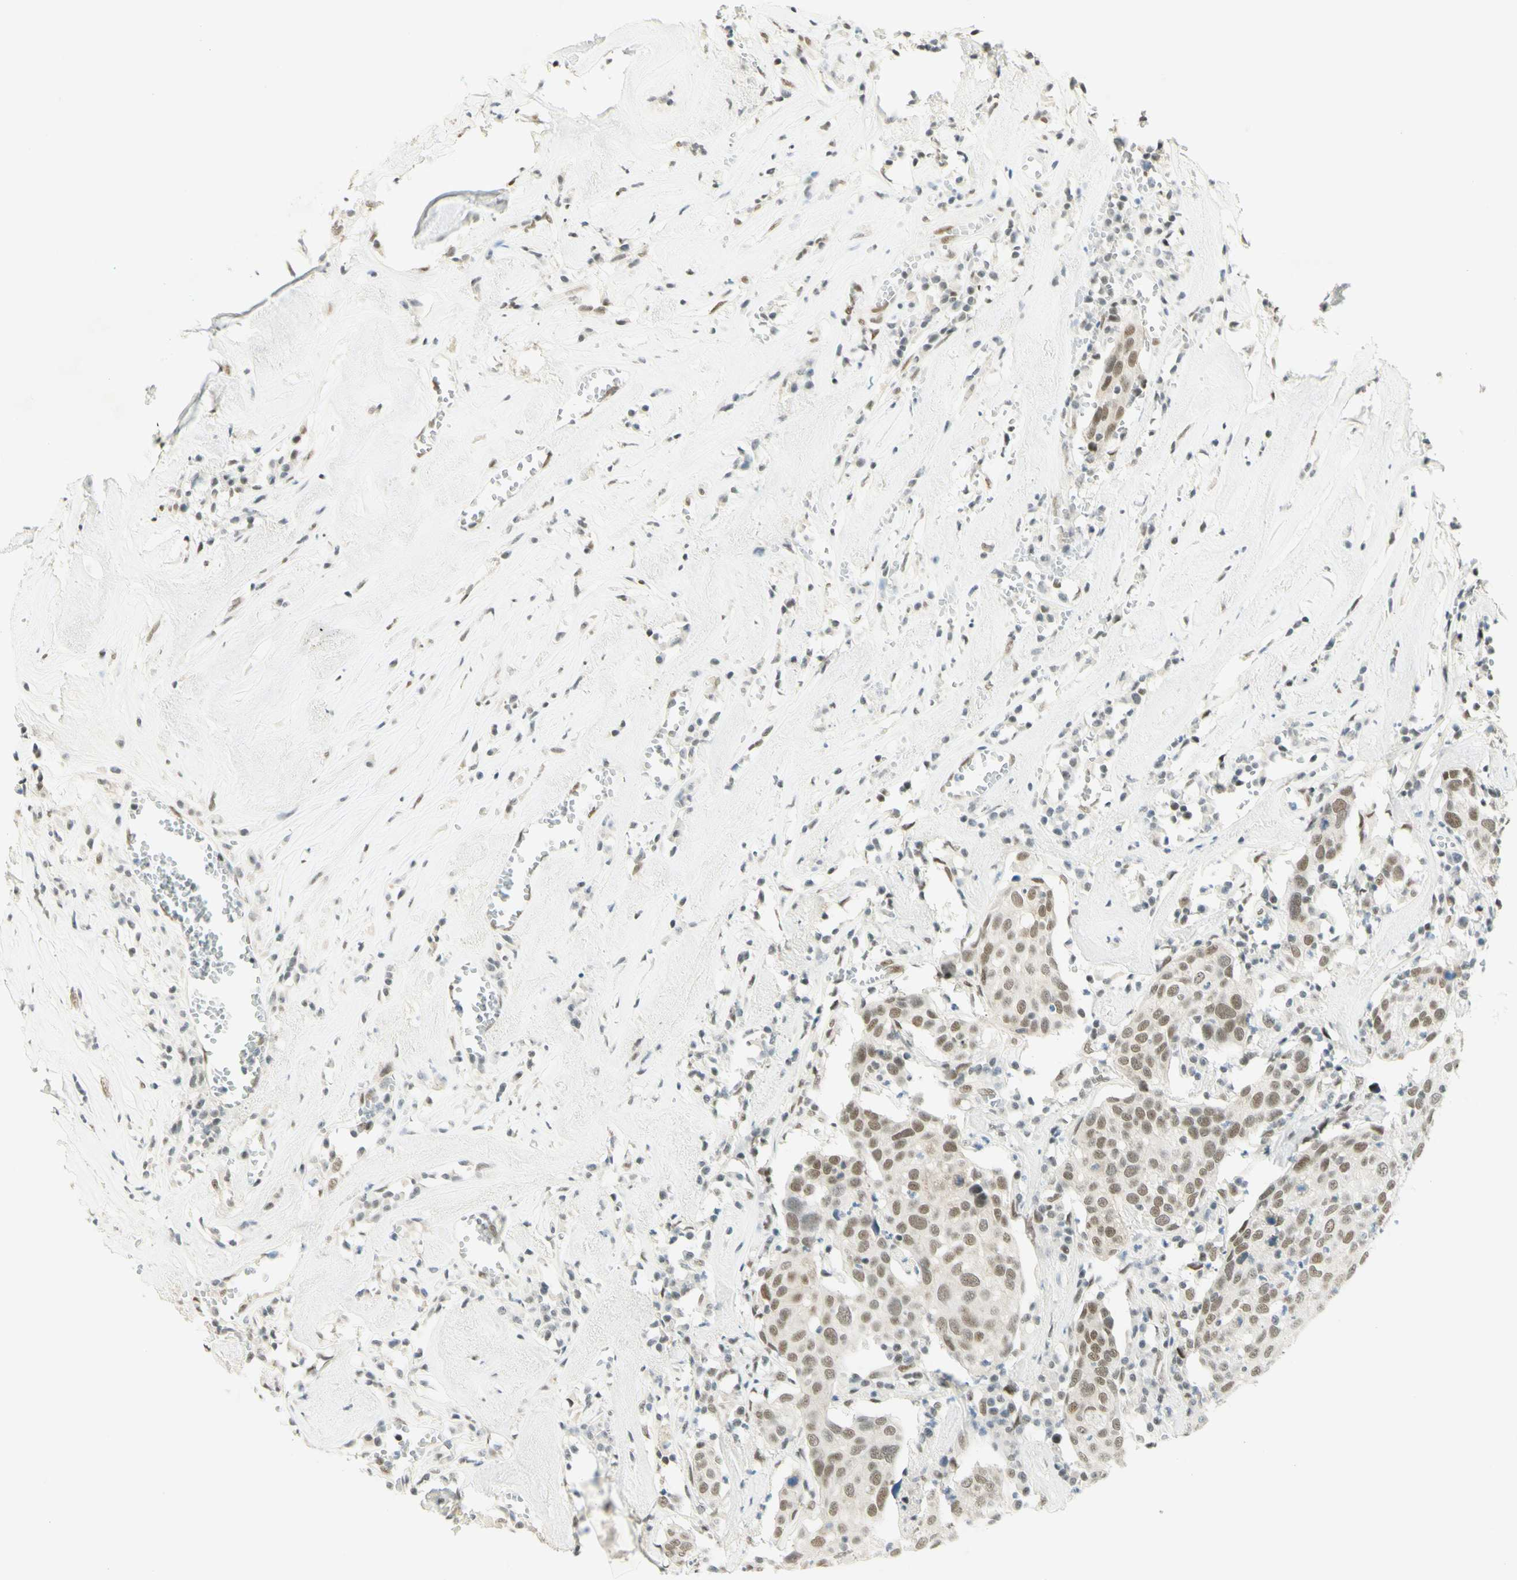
{"staining": {"intensity": "weak", "quantity": ">75%", "location": "nuclear"}, "tissue": "head and neck cancer", "cell_type": "Tumor cells", "image_type": "cancer", "snomed": [{"axis": "morphology", "description": "Adenocarcinoma, NOS"}, {"axis": "topography", "description": "Salivary gland"}, {"axis": "topography", "description": "Head-Neck"}], "caption": "An immunohistochemistry photomicrograph of neoplastic tissue is shown. Protein staining in brown shows weak nuclear positivity in head and neck cancer (adenocarcinoma) within tumor cells. The protein of interest is stained brown, and the nuclei are stained in blue (DAB (3,3'-diaminobenzidine) IHC with brightfield microscopy, high magnification).", "gene": "PMS2", "patient": {"sex": "female", "age": 65}}